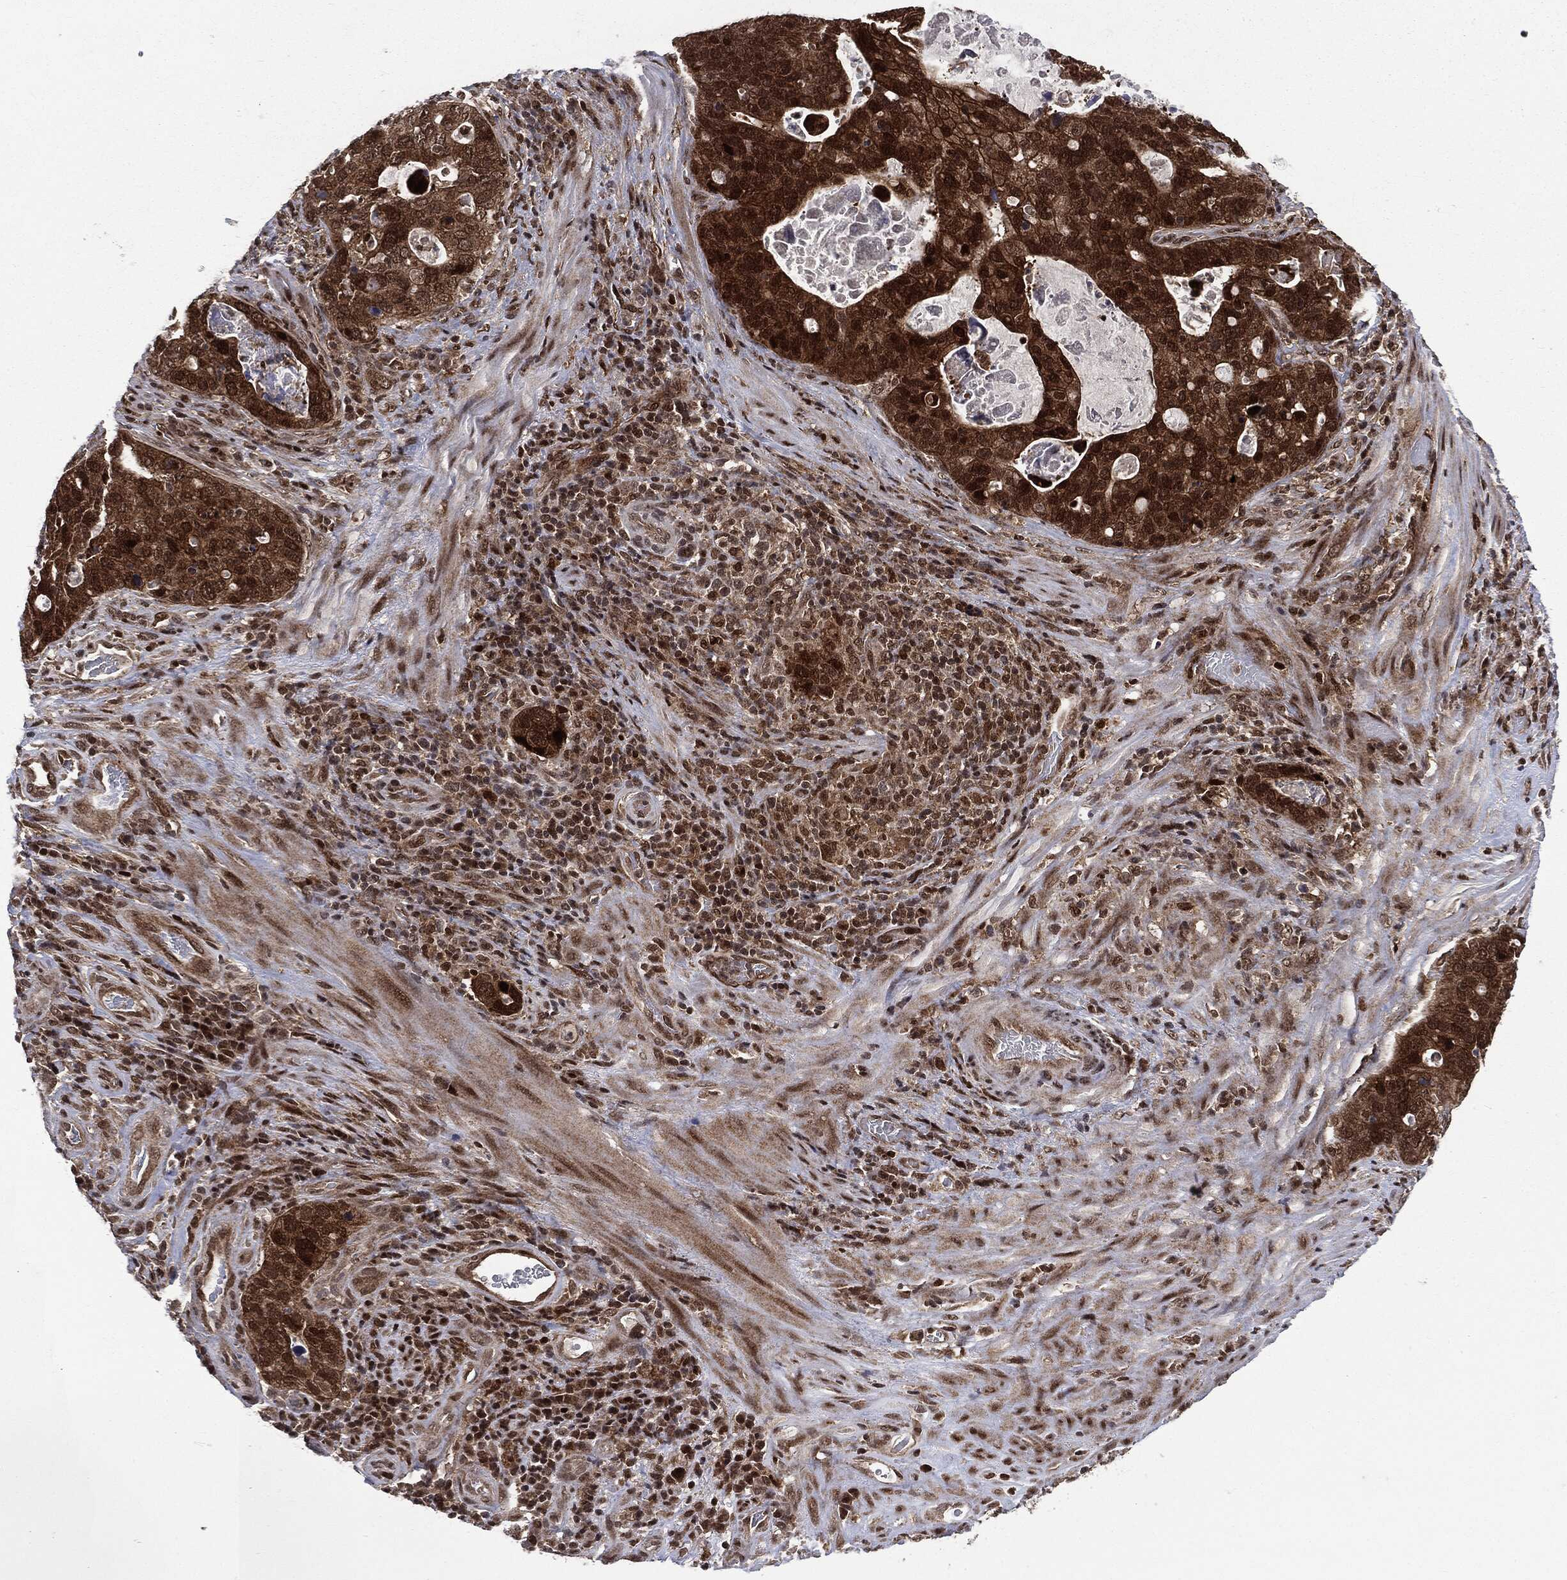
{"staining": {"intensity": "strong", "quantity": ">75%", "location": "cytoplasmic/membranous,nuclear"}, "tissue": "stomach cancer", "cell_type": "Tumor cells", "image_type": "cancer", "snomed": [{"axis": "morphology", "description": "Adenocarcinoma, NOS"}, {"axis": "topography", "description": "Stomach"}], "caption": "The immunohistochemical stain highlights strong cytoplasmic/membranous and nuclear staining in tumor cells of stomach adenocarcinoma tissue. (brown staining indicates protein expression, while blue staining denotes nuclei).", "gene": "PTPA", "patient": {"sex": "male", "age": 54}}